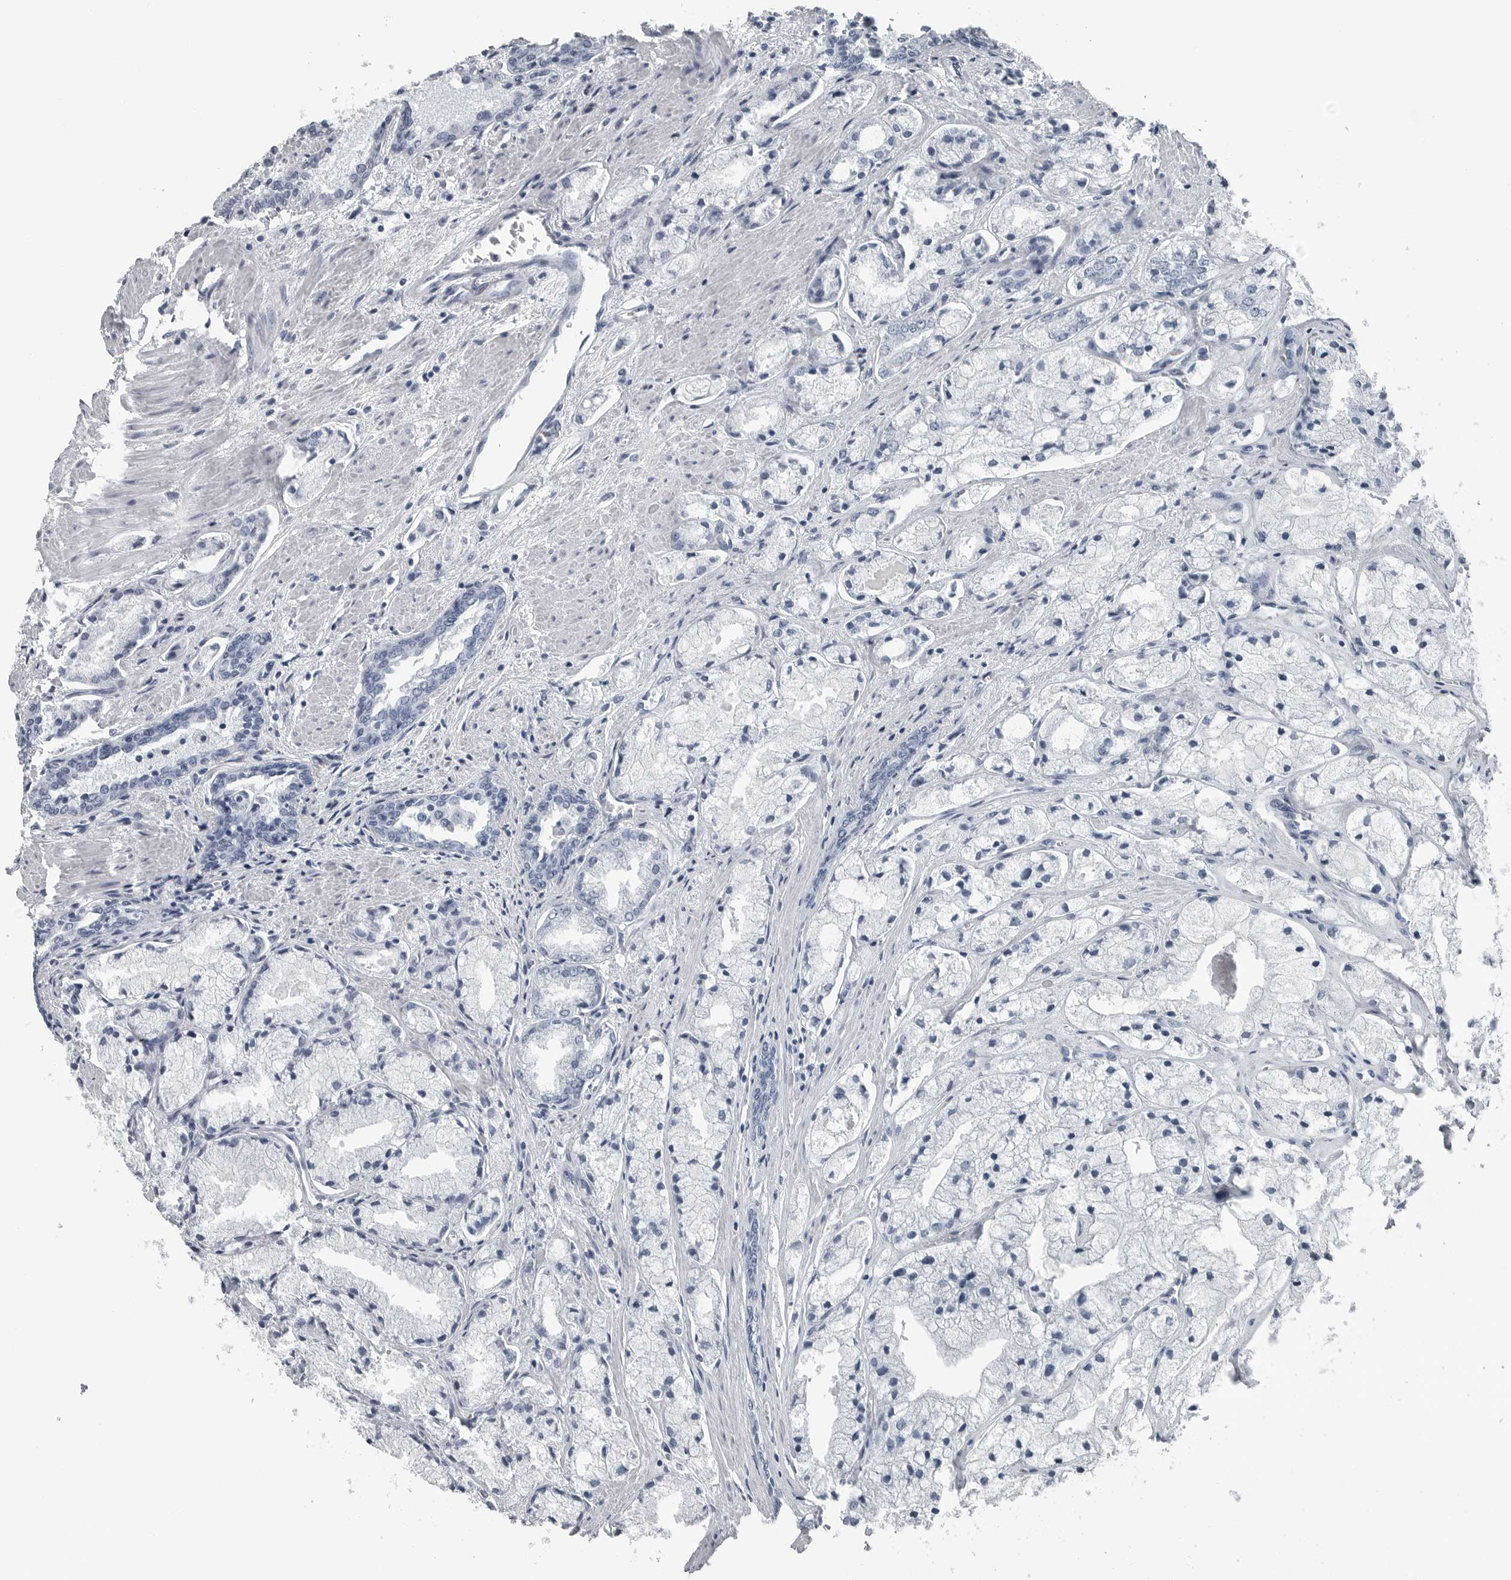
{"staining": {"intensity": "negative", "quantity": "none", "location": "none"}, "tissue": "prostate cancer", "cell_type": "Tumor cells", "image_type": "cancer", "snomed": [{"axis": "morphology", "description": "Adenocarcinoma, High grade"}, {"axis": "topography", "description": "Prostate"}], "caption": "DAB immunohistochemical staining of human prostate adenocarcinoma (high-grade) displays no significant positivity in tumor cells.", "gene": "SPINK1", "patient": {"sex": "male", "age": 50}}